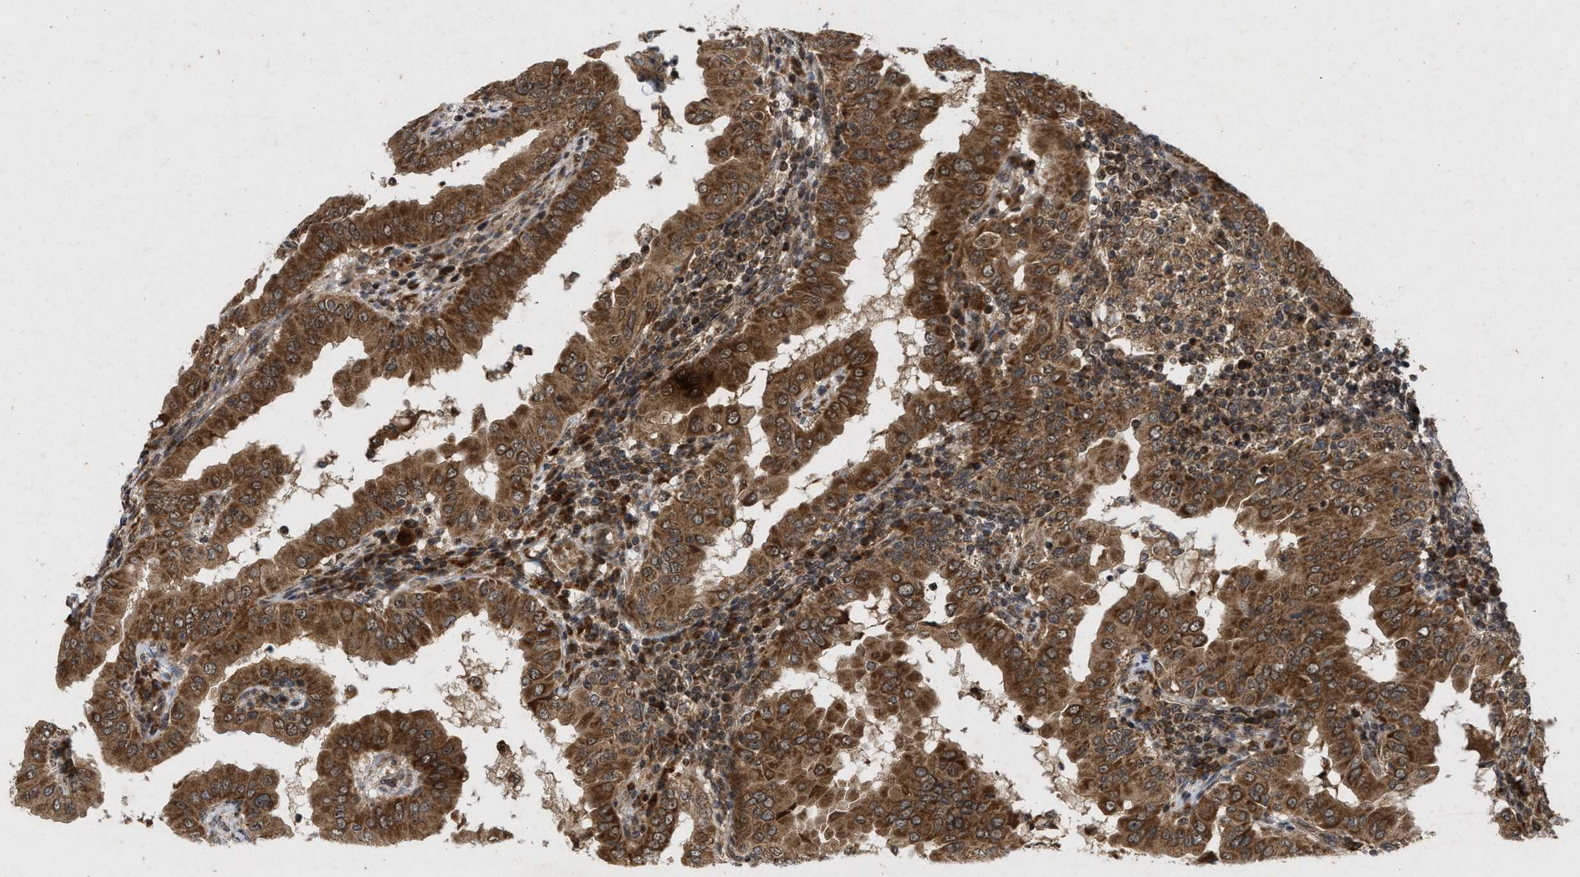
{"staining": {"intensity": "moderate", "quantity": ">75%", "location": "cytoplasmic/membranous"}, "tissue": "thyroid cancer", "cell_type": "Tumor cells", "image_type": "cancer", "snomed": [{"axis": "morphology", "description": "Papillary adenocarcinoma, NOS"}, {"axis": "topography", "description": "Thyroid gland"}], "caption": "Thyroid cancer (papillary adenocarcinoma) was stained to show a protein in brown. There is medium levels of moderate cytoplasmic/membranous positivity in approximately >75% of tumor cells.", "gene": "CFLAR", "patient": {"sex": "male", "age": 33}}